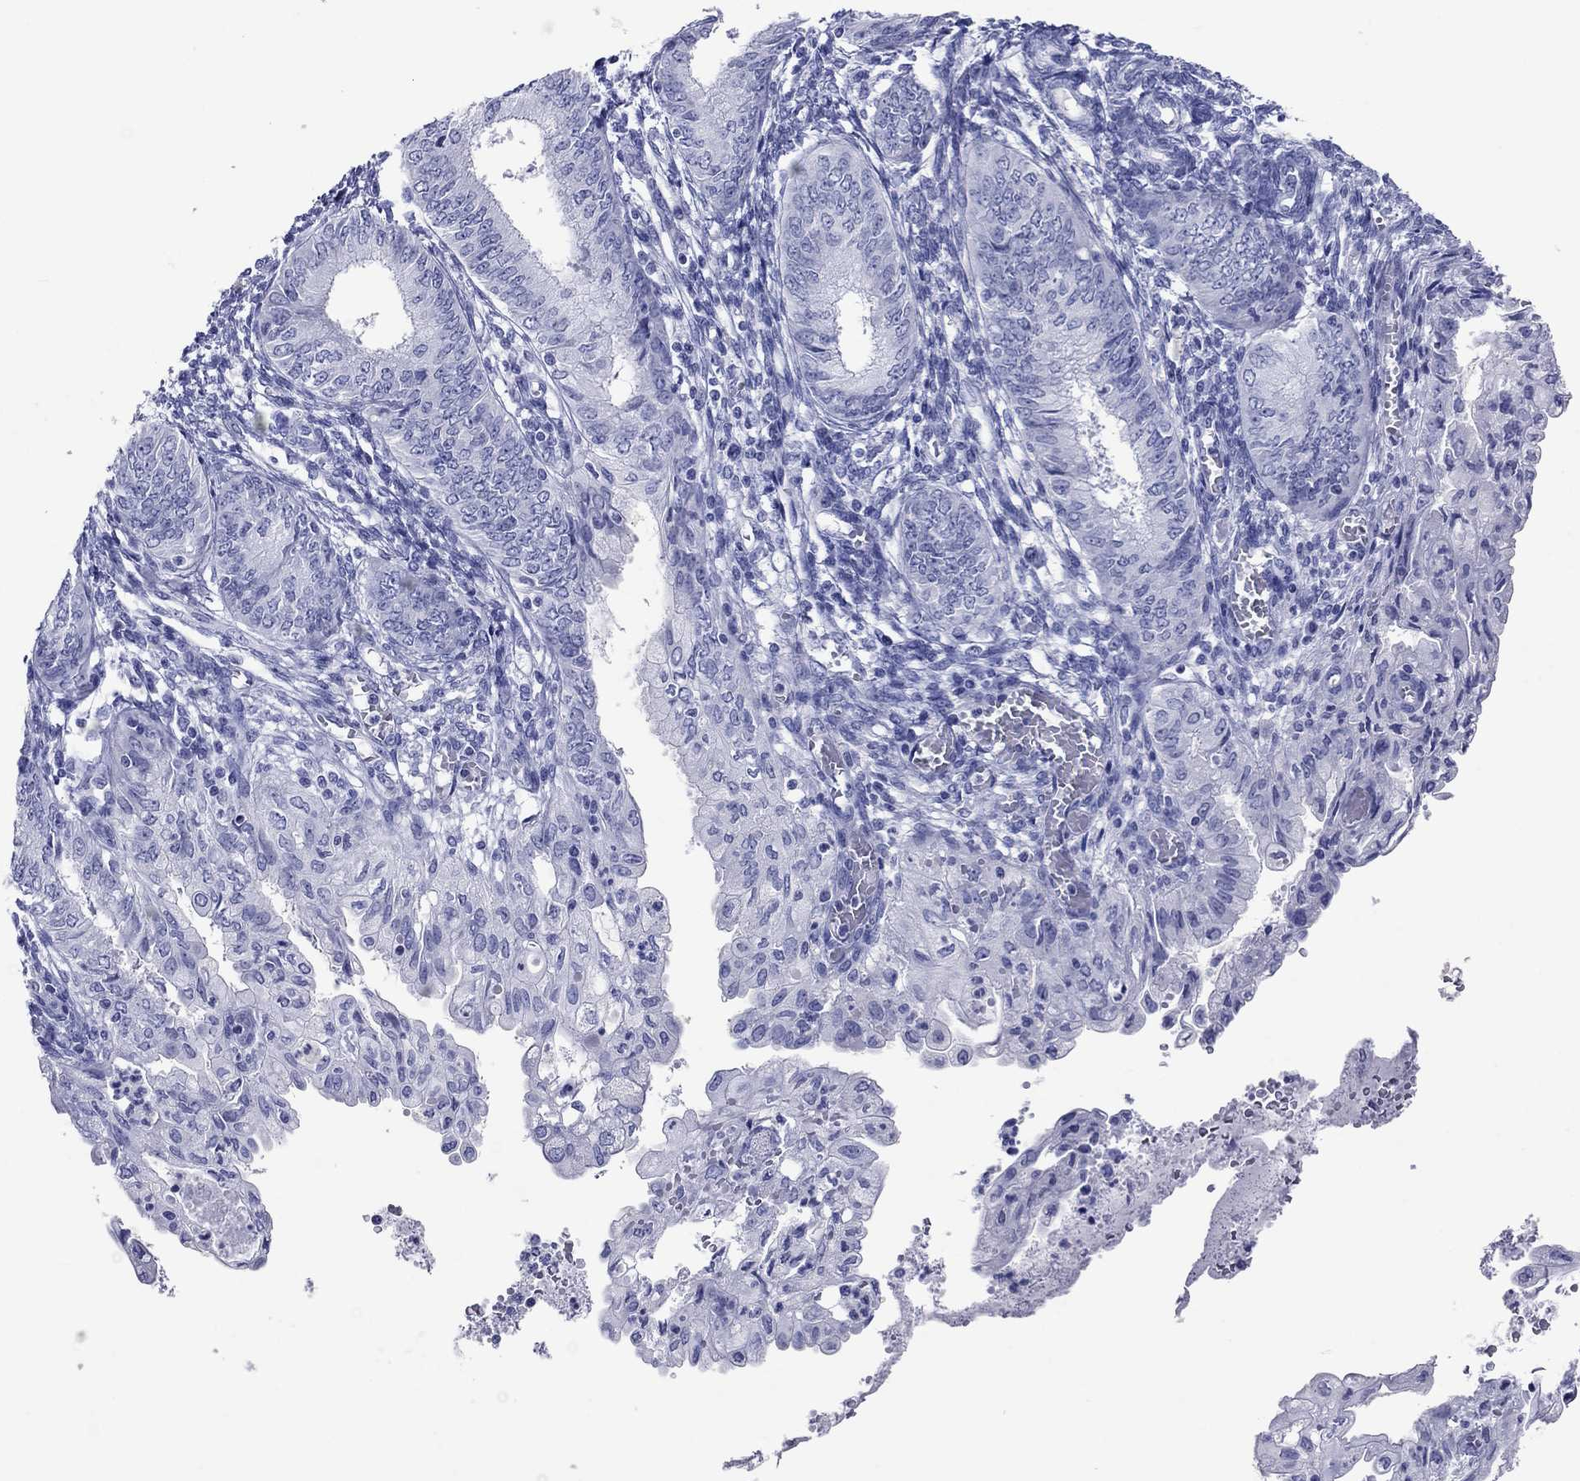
{"staining": {"intensity": "negative", "quantity": "none", "location": "none"}, "tissue": "endometrial cancer", "cell_type": "Tumor cells", "image_type": "cancer", "snomed": [{"axis": "morphology", "description": "Adenocarcinoma, NOS"}, {"axis": "topography", "description": "Endometrium"}], "caption": "Tumor cells are negative for brown protein staining in endometrial adenocarcinoma.", "gene": "ATP4A", "patient": {"sex": "female", "age": 68}}